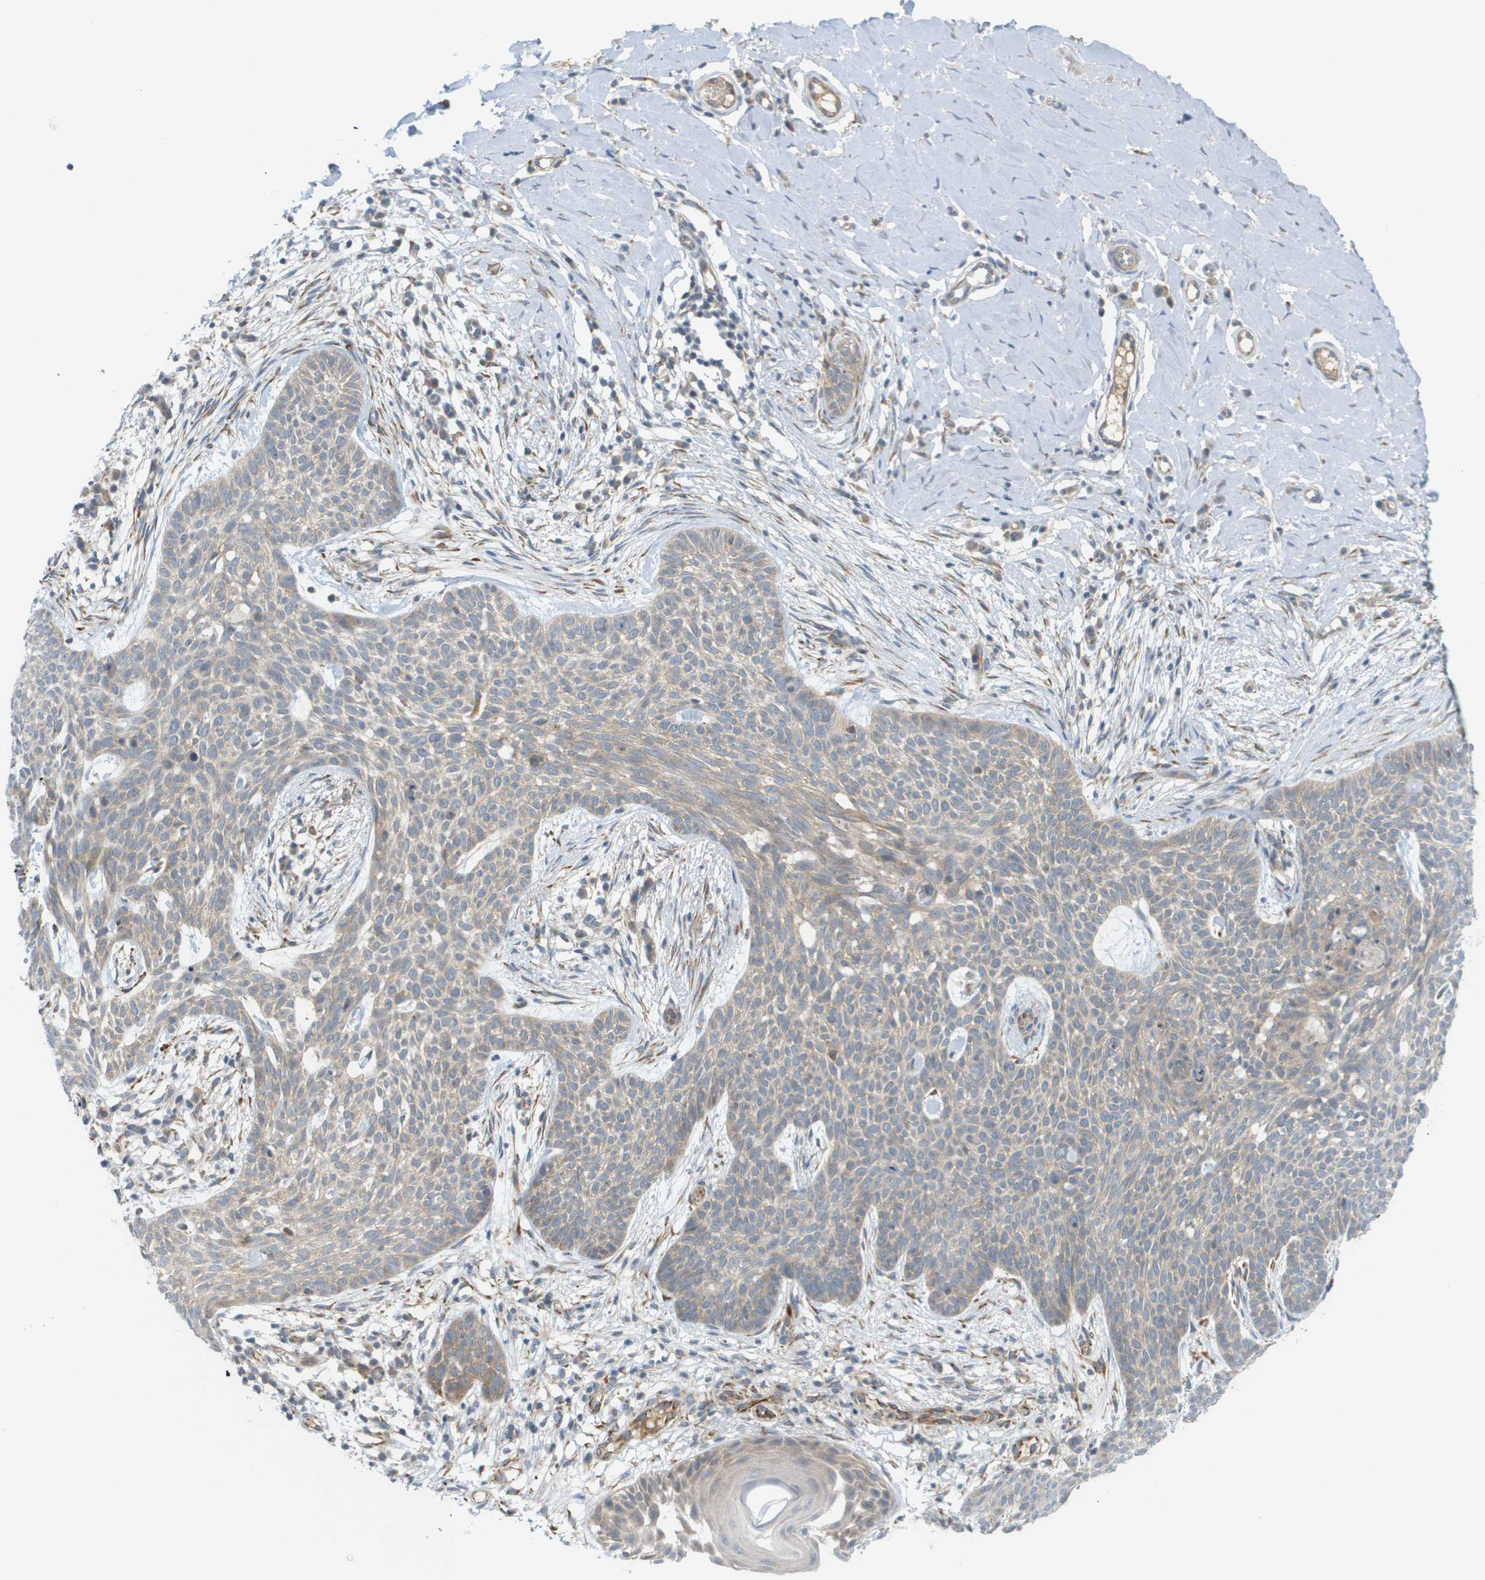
{"staining": {"intensity": "weak", "quantity": ">75%", "location": "cytoplasmic/membranous"}, "tissue": "skin cancer", "cell_type": "Tumor cells", "image_type": "cancer", "snomed": [{"axis": "morphology", "description": "Basal cell carcinoma"}, {"axis": "topography", "description": "Skin"}], "caption": "There is low levels of weak cytoplasmic/membranous positivity in tumor cells of skin cancer, as demonstrated by immunohistochemical staining (brown color).", "gene": "PROC", "patient": {"sex": "female", "age": 59}}